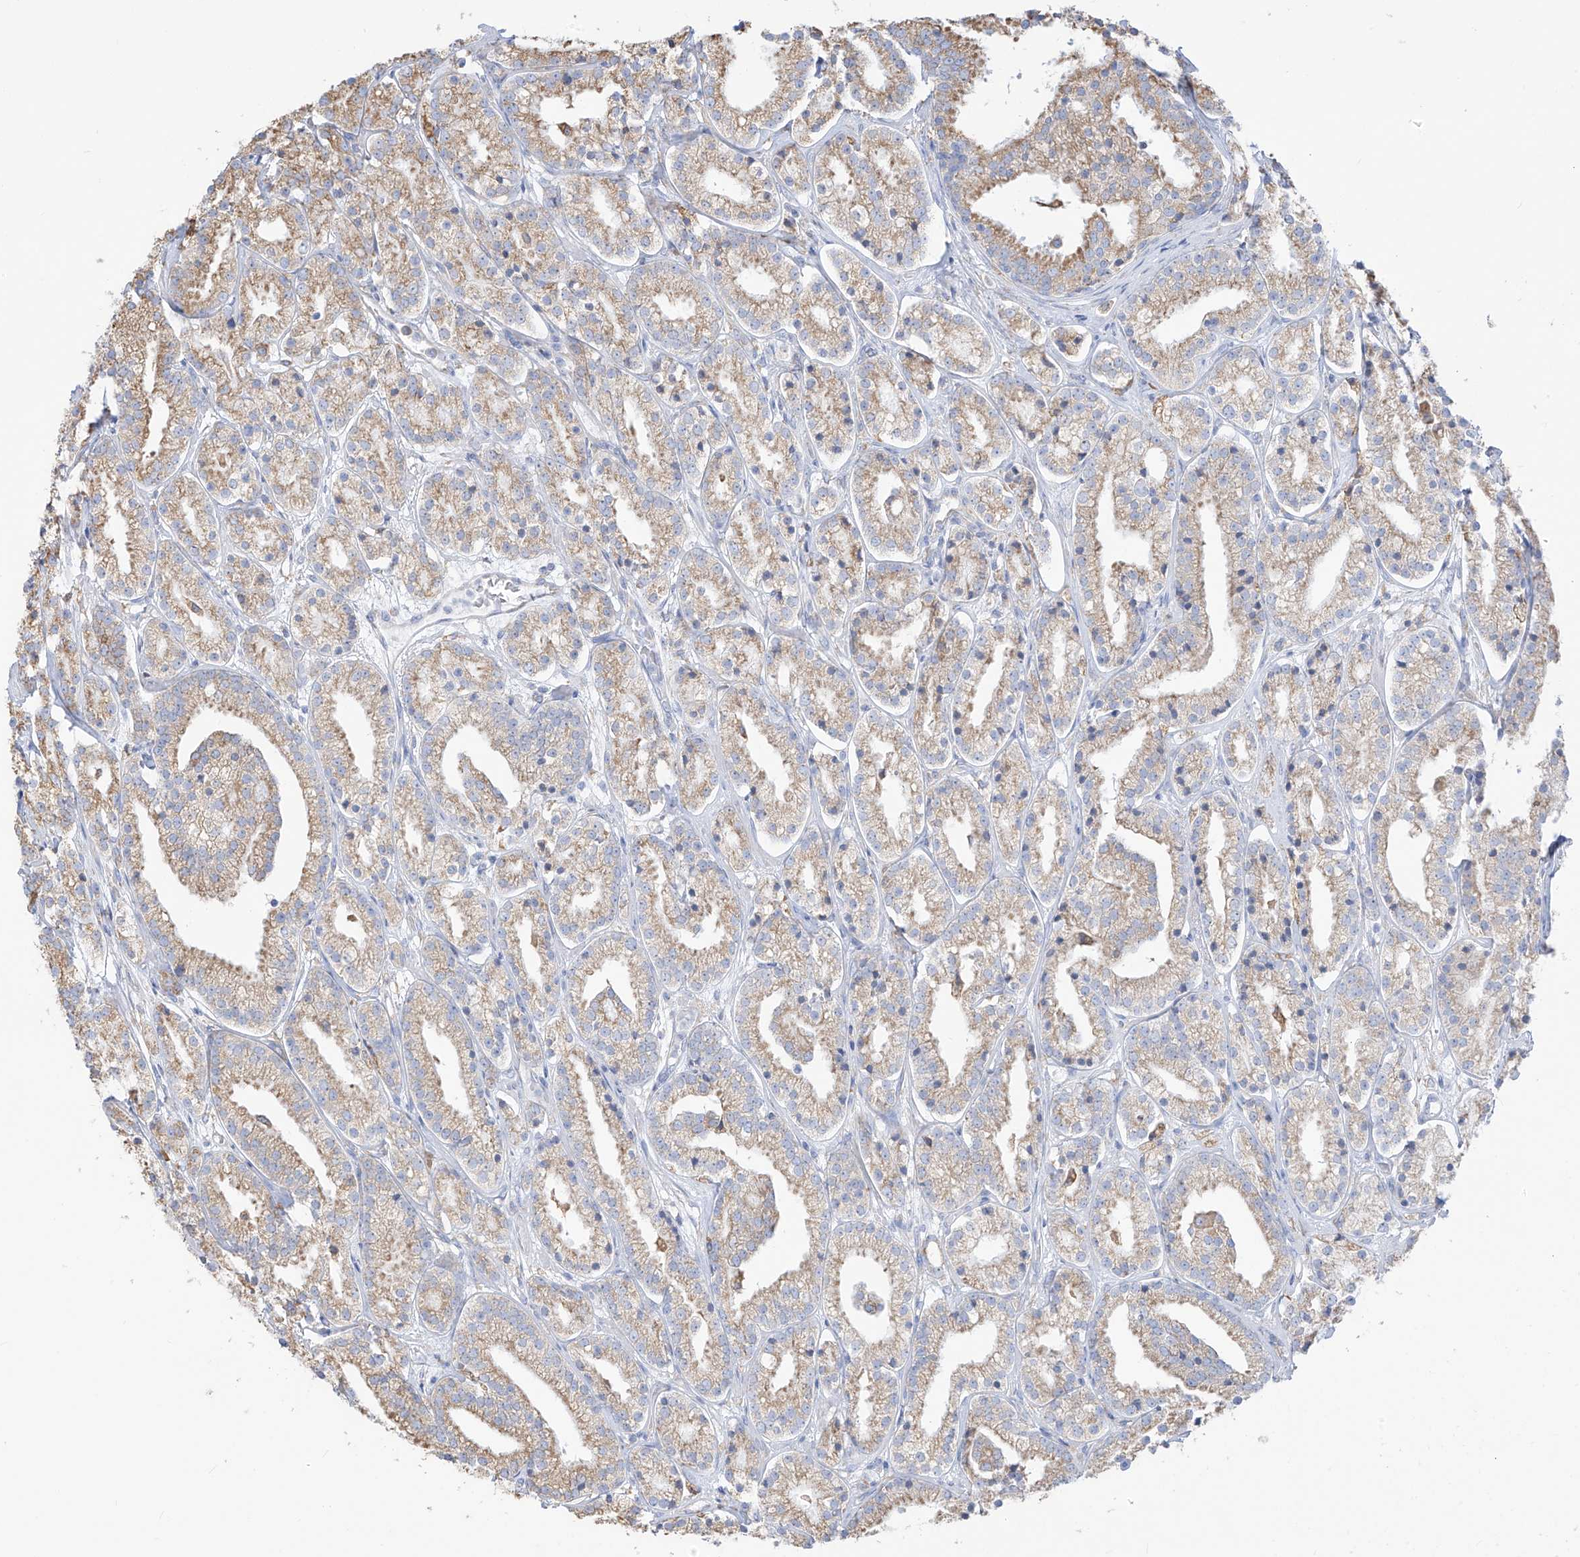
{"staining": {"intensity": "moderate", "quantity": "25%-75%", "location": "cytoplasmic/membranous"}, "tissue": "prostate cancer", "cell_type": "Tumor cells", "image_type": "cancer", "snomed": [{"axis": "morphology", "description": "Adenocarcinoma, High grade"}, {"axis": "topography", "description": "Prostate"}], "caption": "A micrograph of human prostate cancer stained for a protein reveals moderate cytoplasmic/membranous brown staining in tumor cells. (DAB (3,3'-diaminobenzidine) IHC, brown staining for protein, blue staining for nuclei).", "gene": "PDIA6", "patient": {"sex": "male", "age": 69}}